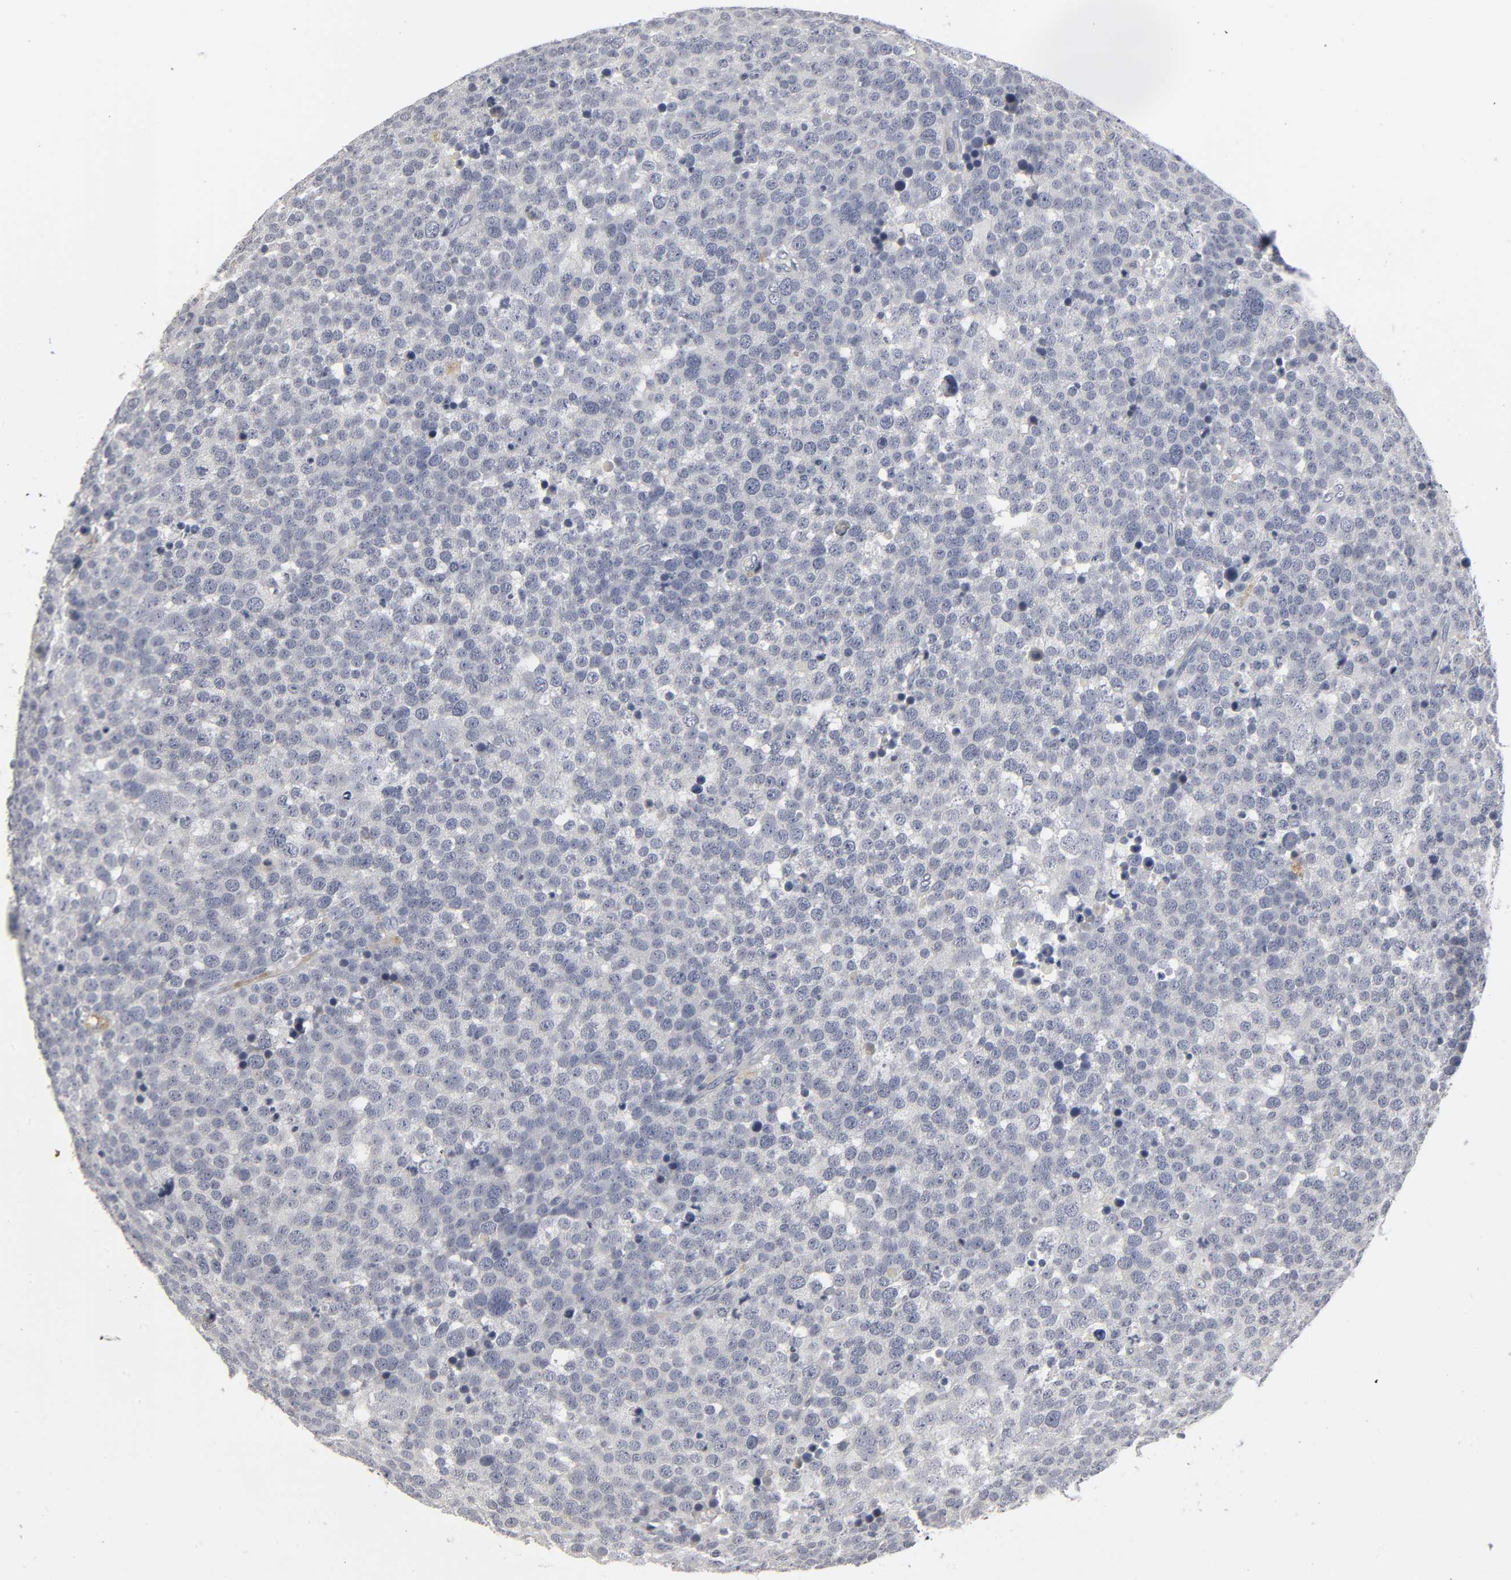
{"staining": {"intensity": "negative", "quantity": "none", "location": "none"}, "tissue": "testis cancer", "cell_type": "Tumor cells", "image_type": "cancer", "snomed": [{"axis": "morphology", "description": "Seminoma, NOS"}, {"axis": "topography", "description": "Testis"}], "caption": "High power microscopy image of an IHC image of testis cancer, revealing no significant expression in tumor cells.", "gene": "TCAP", "patient": {"sex": "male", "age": 71}}